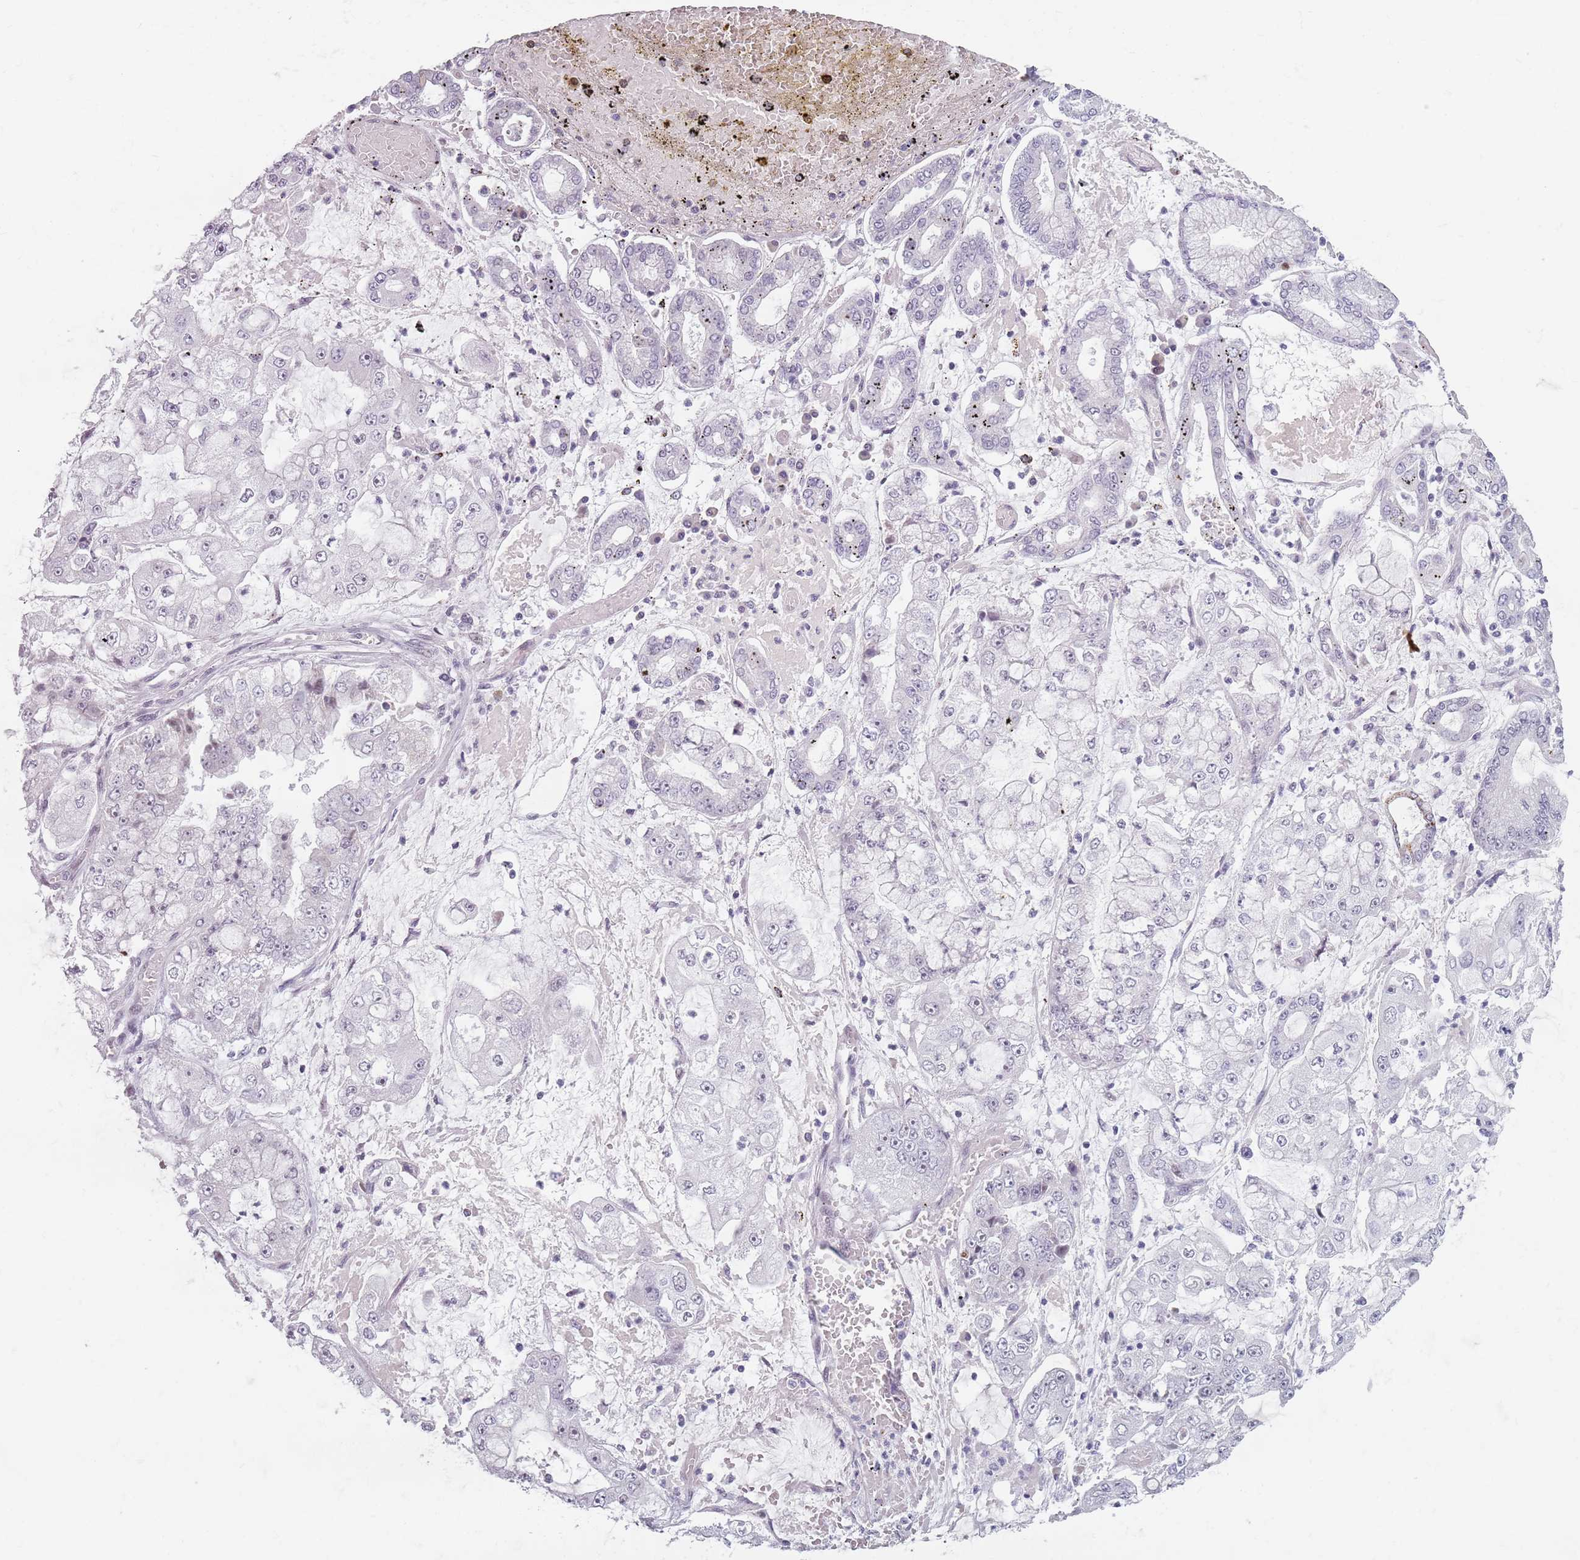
{"staining": {"intensity": "negative", "quantity": "none", "location": "none"}, "tissue": "stomach cancer", "cell_type": "Tumor cells", "image_type": "cancer", "snomed": [{"axis": "morphology", "description": "Adenocarcinoma, NOS"}, {"axis": "topography", "description": "Stomach"}], "caption": "This is an immunohistochemistry (IHC) micrograph of human stomach cancer (adenocarcinoma). There is no positivity in tumor cells.", "gene": "PTCHD1", "patient": {"sex": "male", "age": 76}}